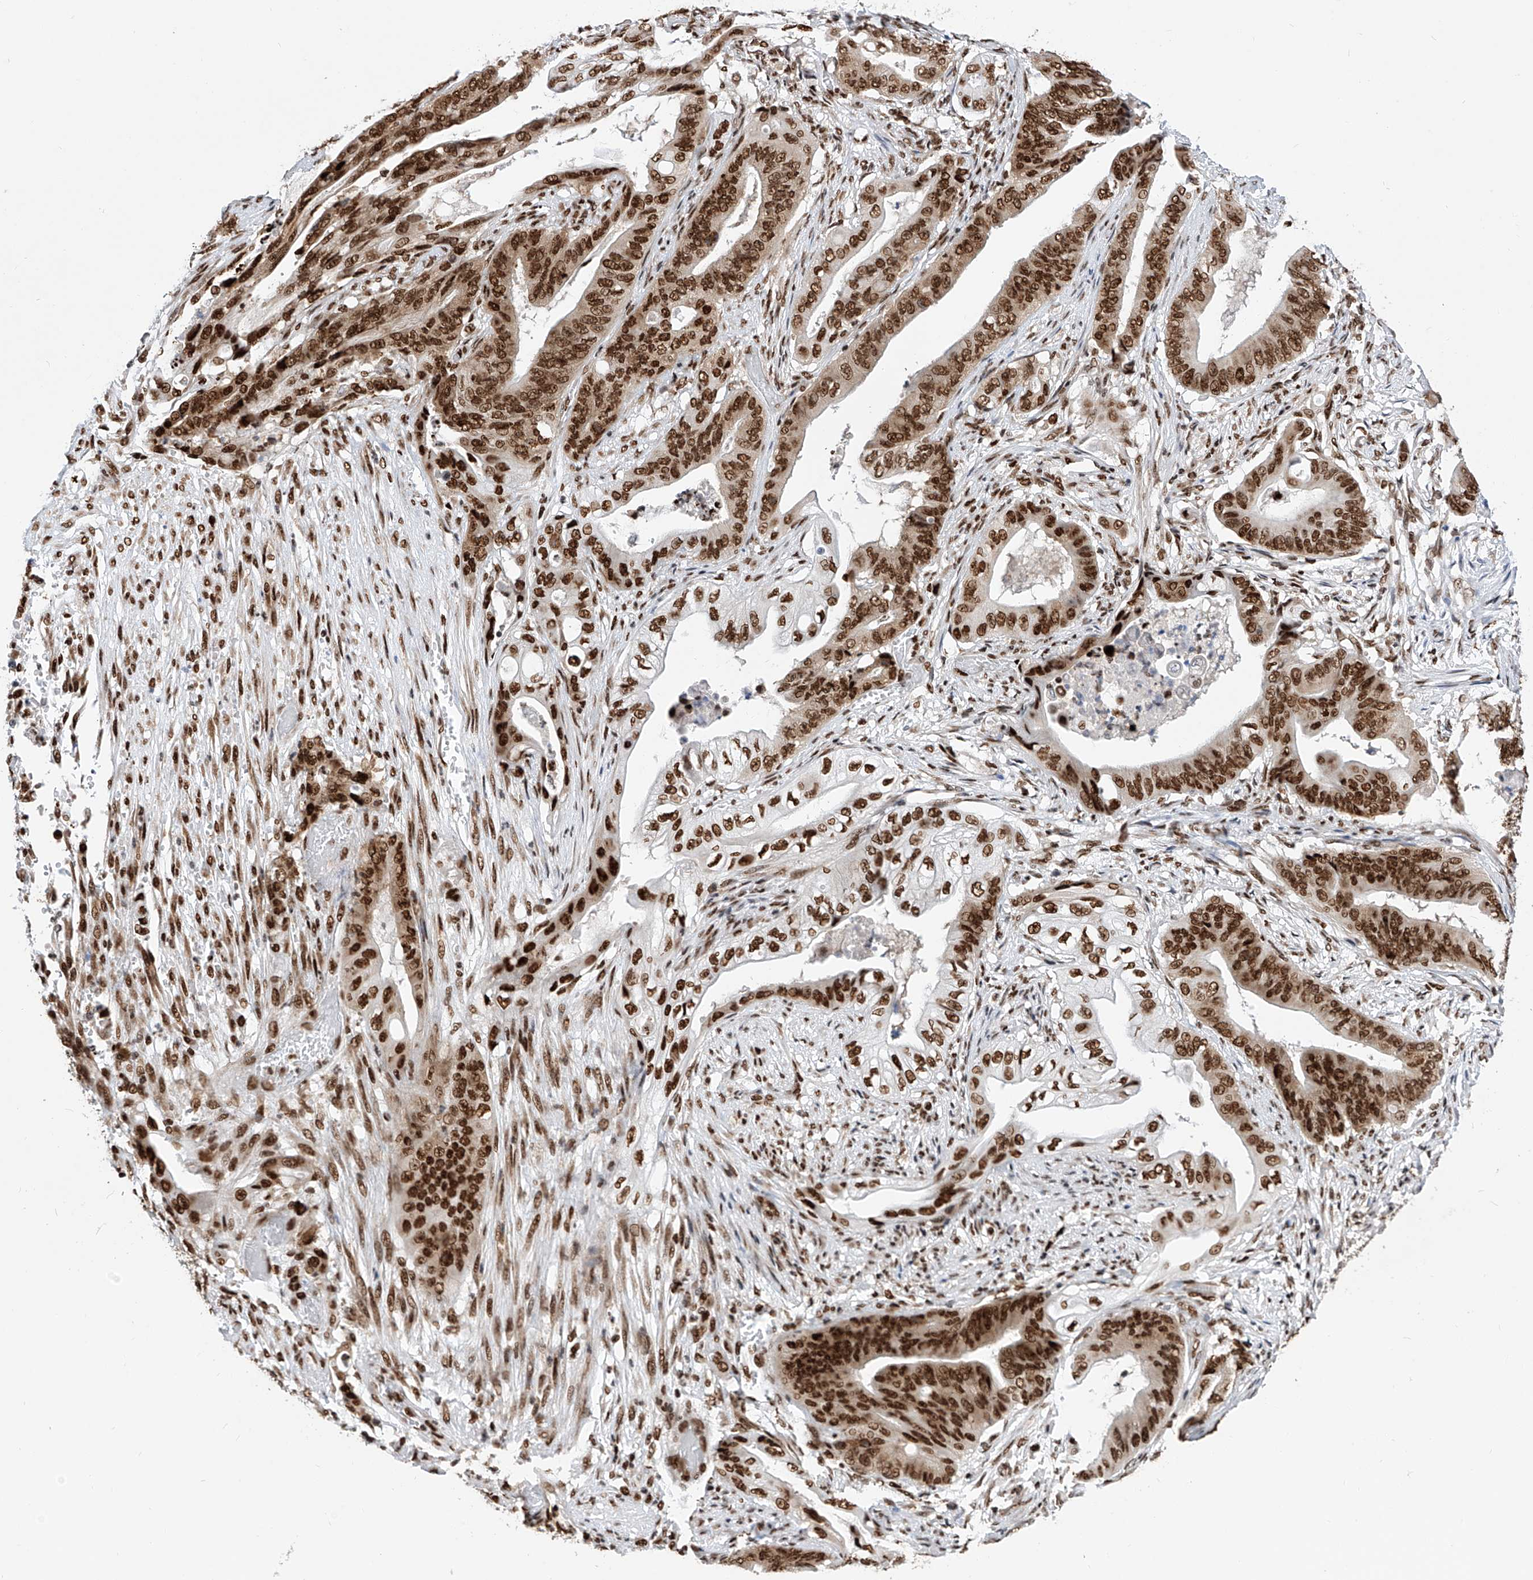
{"staining": {"intensity": "strong", "quantity": ">75%", "location": "nuclear"}, "tissue": "stomach cancer", "cell_type": "Tumor cells", "image_type": "cancer", "snomed": [{"axis": "morphology", "description": "Adenocarcinoma, NOS"}, {"axis": "topography", "description": "Stomach"}], "caption": "Immunohistochemistry (IHC) image of neoplastic tissue: human stomach adenocarcinoma stained using immunohistochemistry exhibits high levels of strong protein expression localized specifically in the nuclear of tumor cells, appearing as a nuclear brown color.", "gene": "SRSF6", "patient": {"sex": "female", "age": 73}}